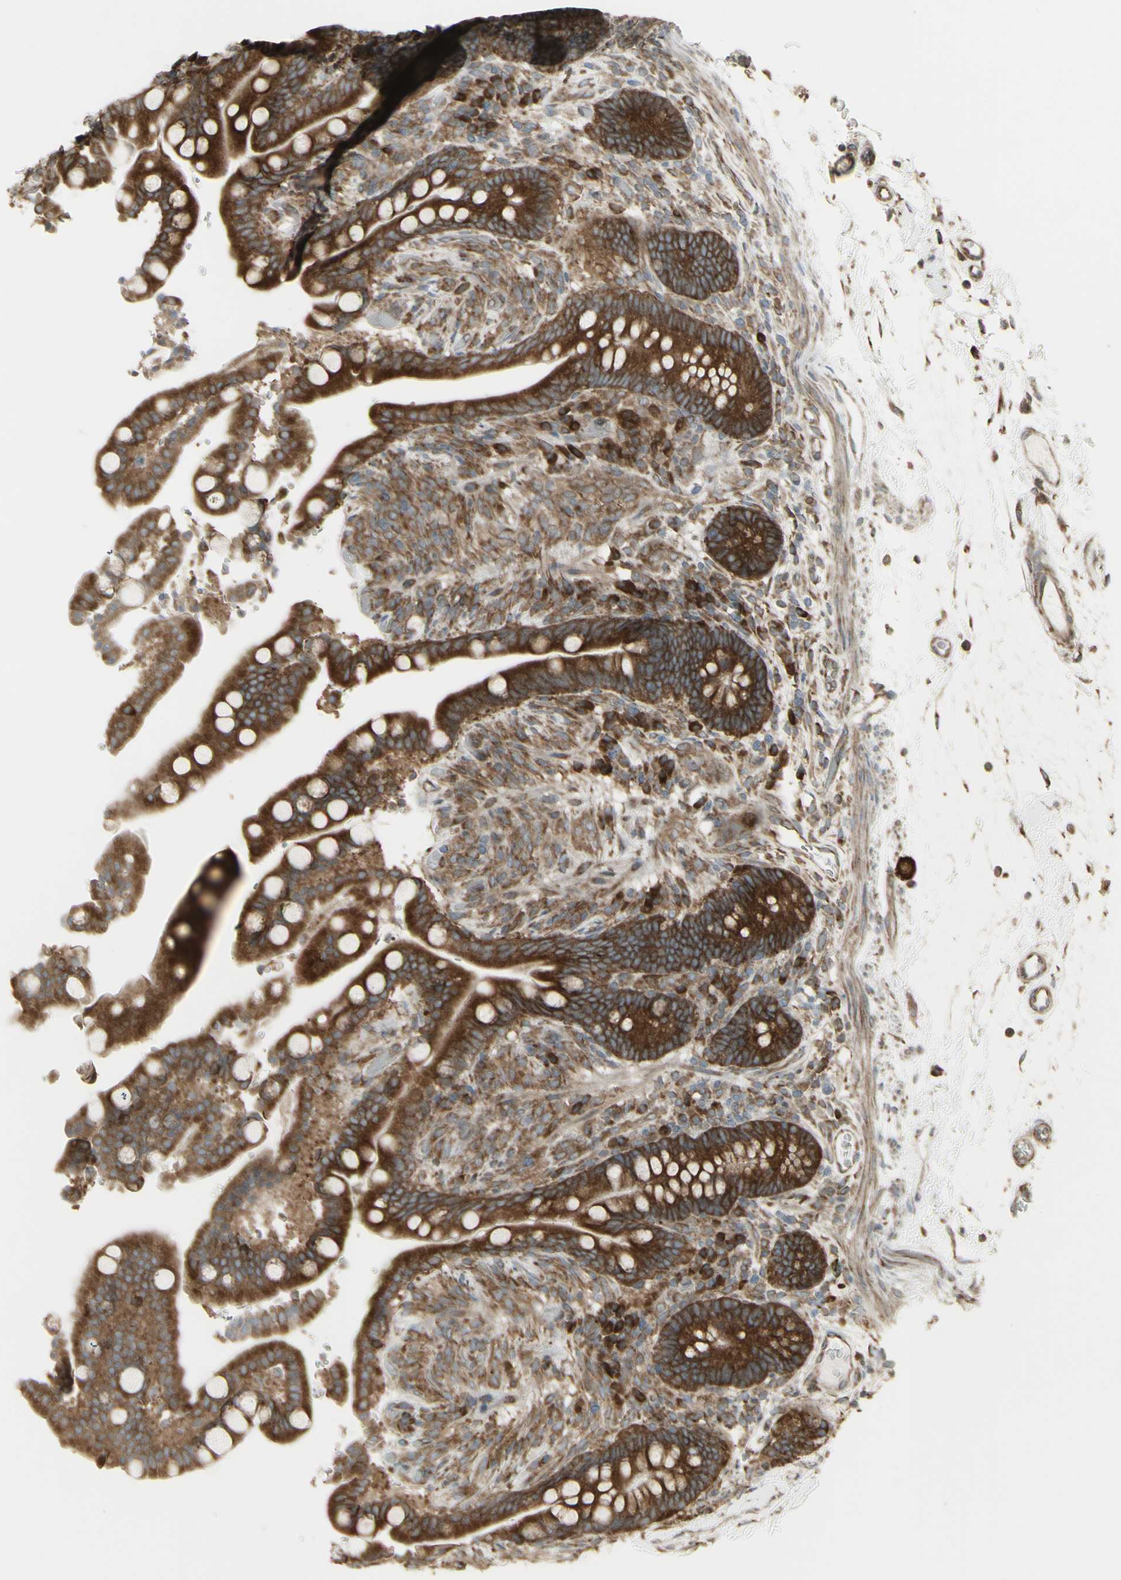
{"staining": {"intensity": "moderate", "quantity": ">75%", "location": "cytoplasmic/membranous"}, "tissue": "colon", "cell_type": "Endothelial cells", "image_type": "normal", "snomed": [{"axis": "morphology", "description": "Normal tissue, NOS"}, {"axis": "topography", "description": "Colon"}], "caption": "This photomicrograph shows normal colon stained with immunohistochemistry to label a protein in brown. The cytoplasmic/membranous of endothelial cells show moderate positivity for the protein. Nuclei are counter-stained blue.", "gene": "FKBP3", "patient": {"sex": "male", "age": 73}}